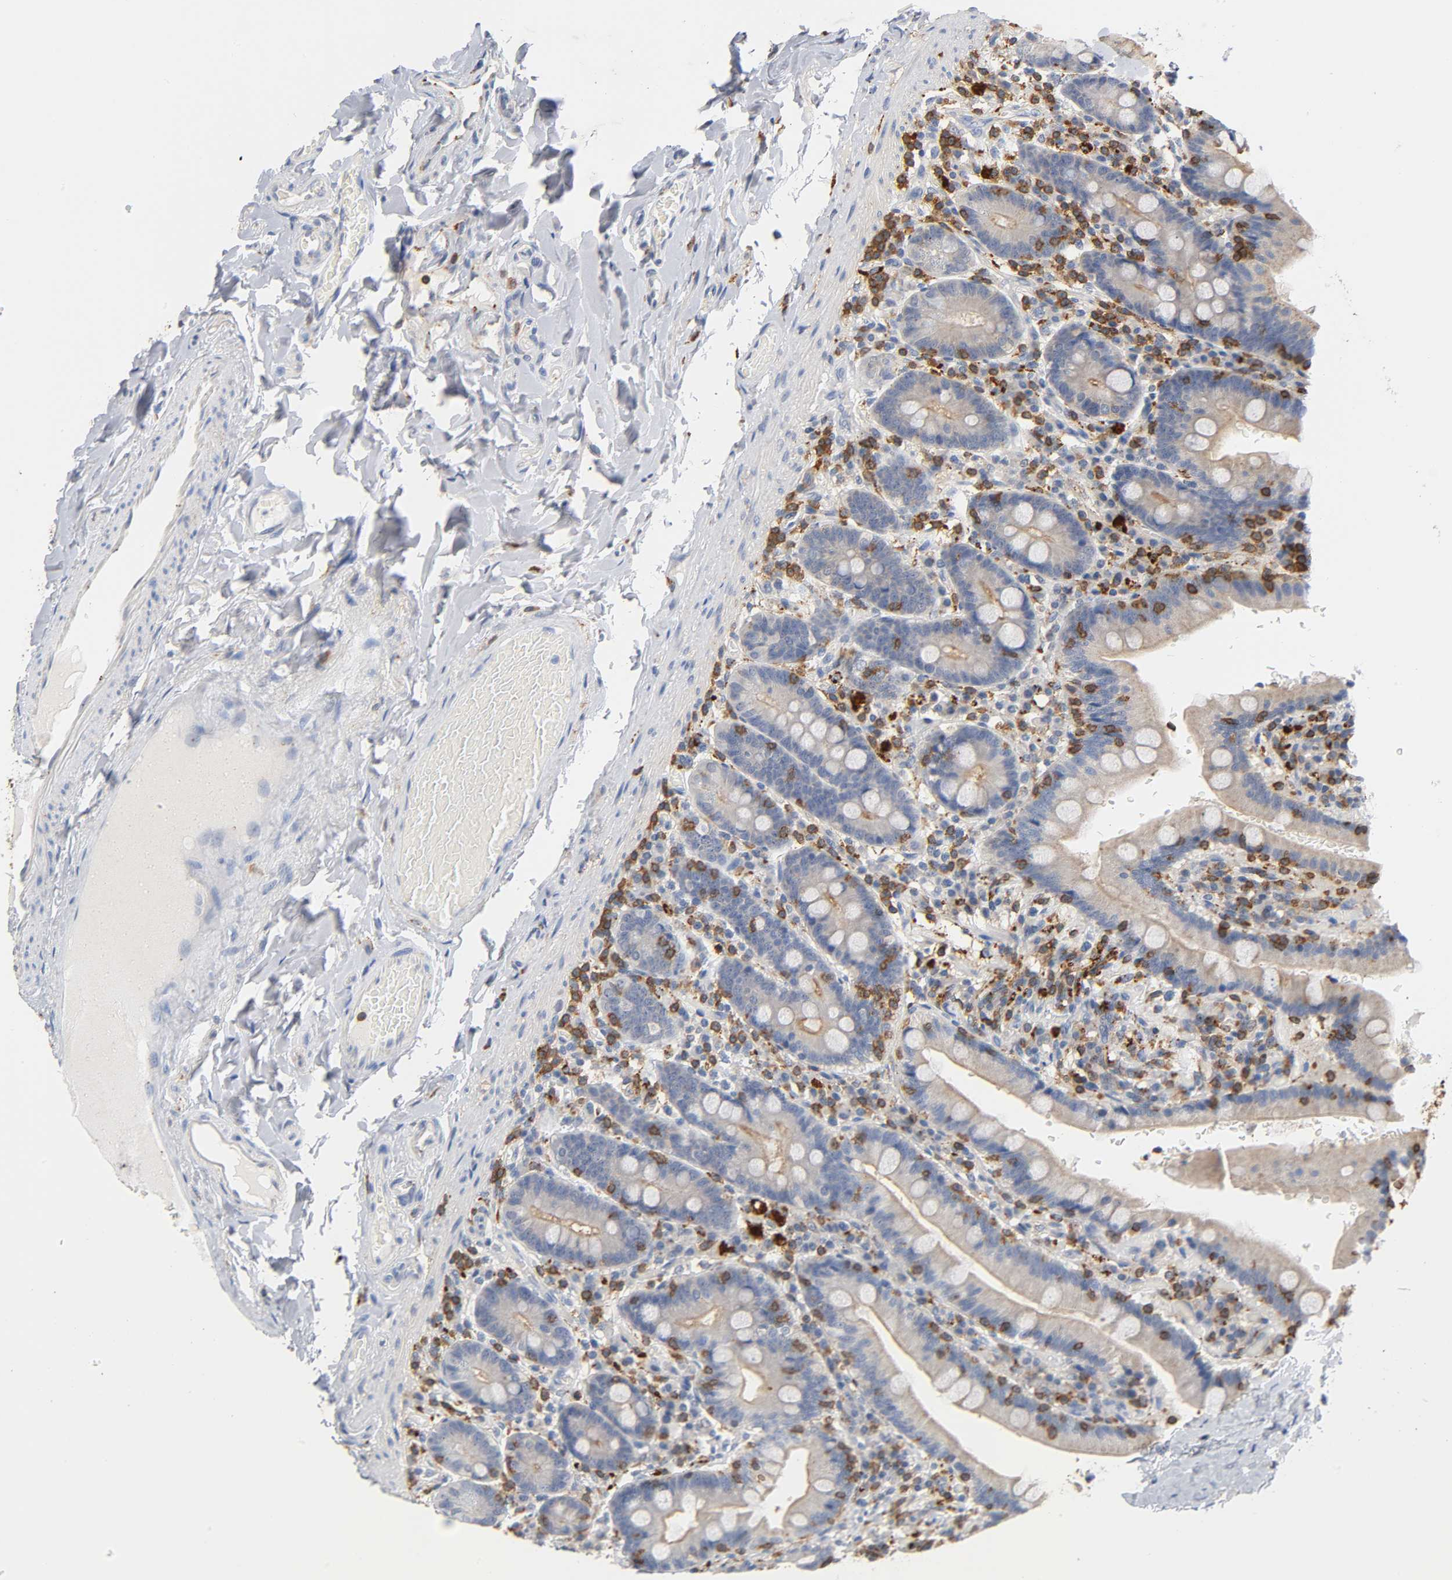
{"staining": {"intensity": "weak", "quantity": "25%-75%", "location": "cytoplasmic/membranous"}, "tissue": "duodenum", "cell_type": "Glandular cells", "image_type": "normal", "snomed": [{"axis": "morphology", "description": "Normal tissue, NOS"}, {"axis": "topography", "description": "Duodenum"}], "caption": "IHC photomicrograph of benign duodenum: duodenum stained using immunohistochemistry (IHC) exhibits low levels of weak protein expression localized specifically in the cytoplasmic/membranous of glandular cells, appearing as a cytoplasmic/membranous brown color.", "gene": "UCKL1", "patient": {"sex": "male", "age": 66}}